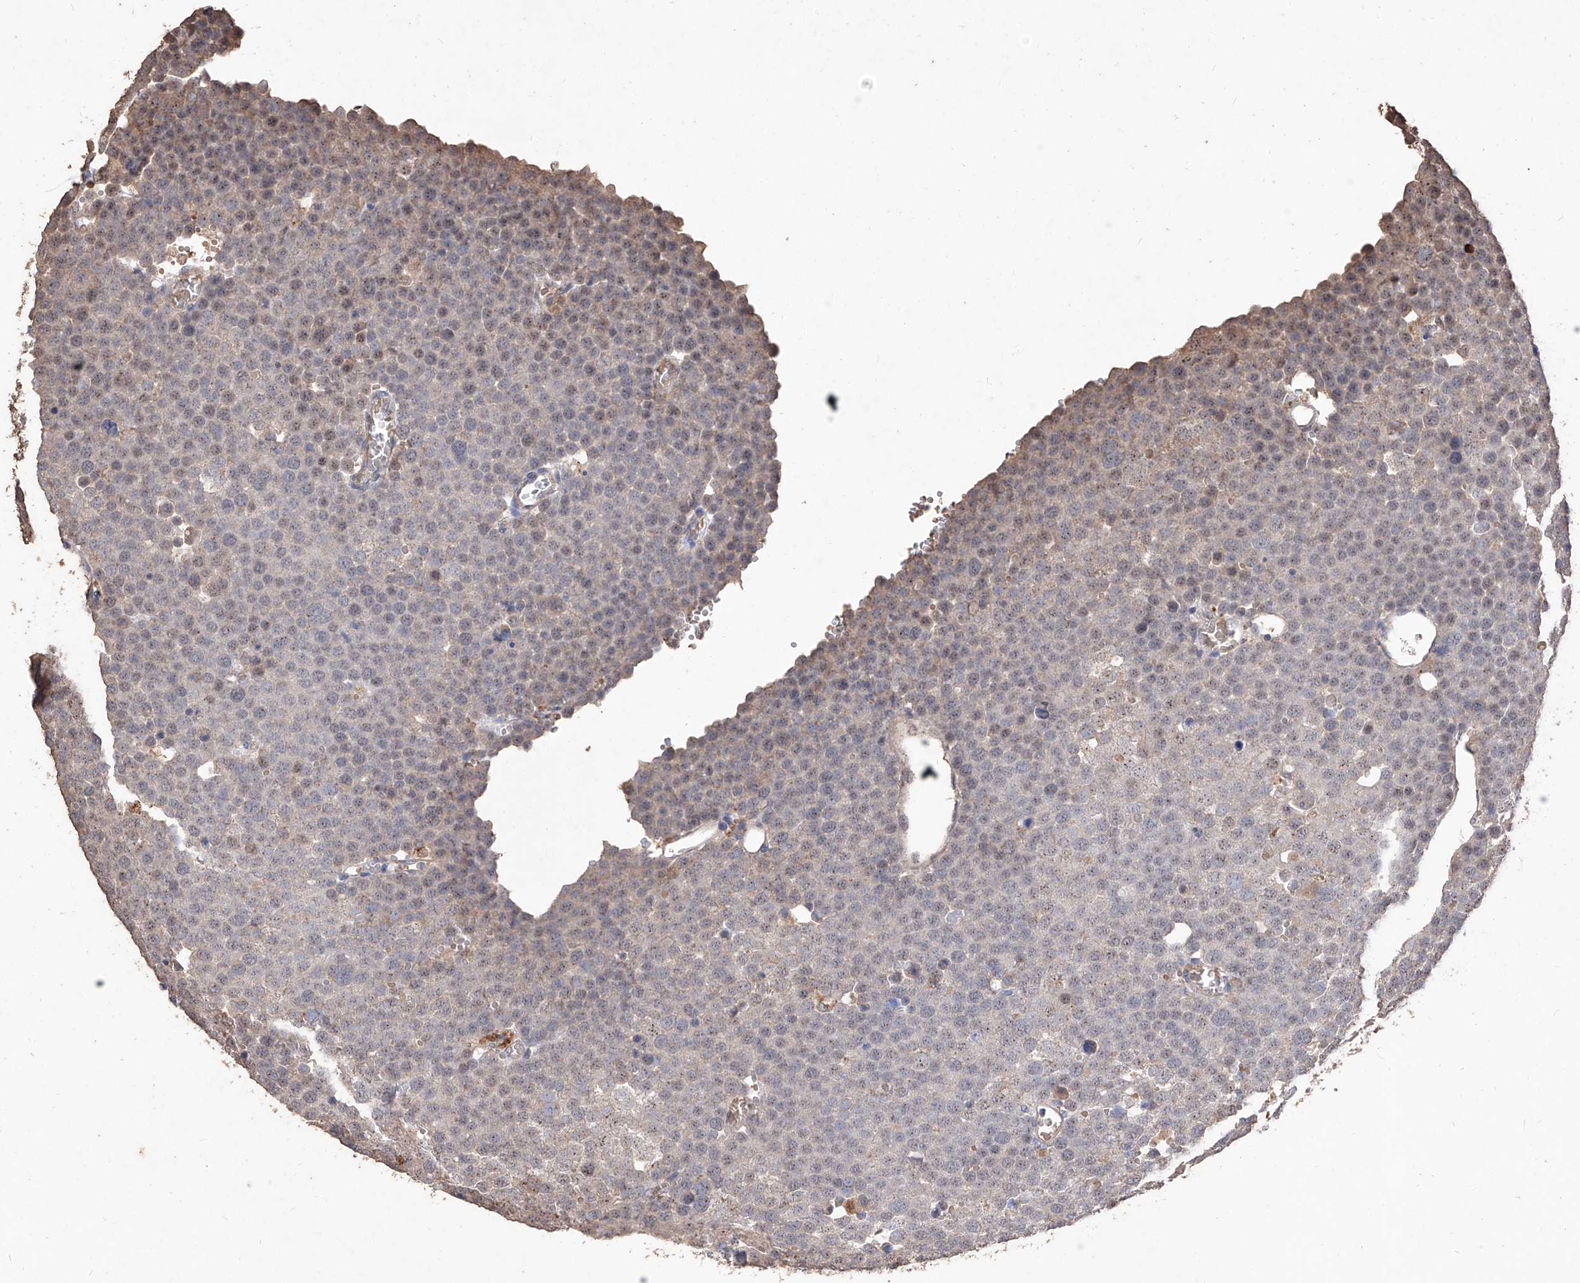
{"staining": {"intensity": "weak", "quantity": "<25%", "location": "cytoplasmic/membranous,nuclear"}, "tissue": "testis cancer", "cell_type": "Tumor cells", "image_type": "cancer", "snomed": [{"axis": "morphology", "description": "Seminoma, NOS"}, {"axis": "topography", "description": "Testis"}], "caption": "IHC of testis seminoma shows no expression in tumor cells.", "gene": "EML1", "patient": {"sex": "male", "age": 71}}